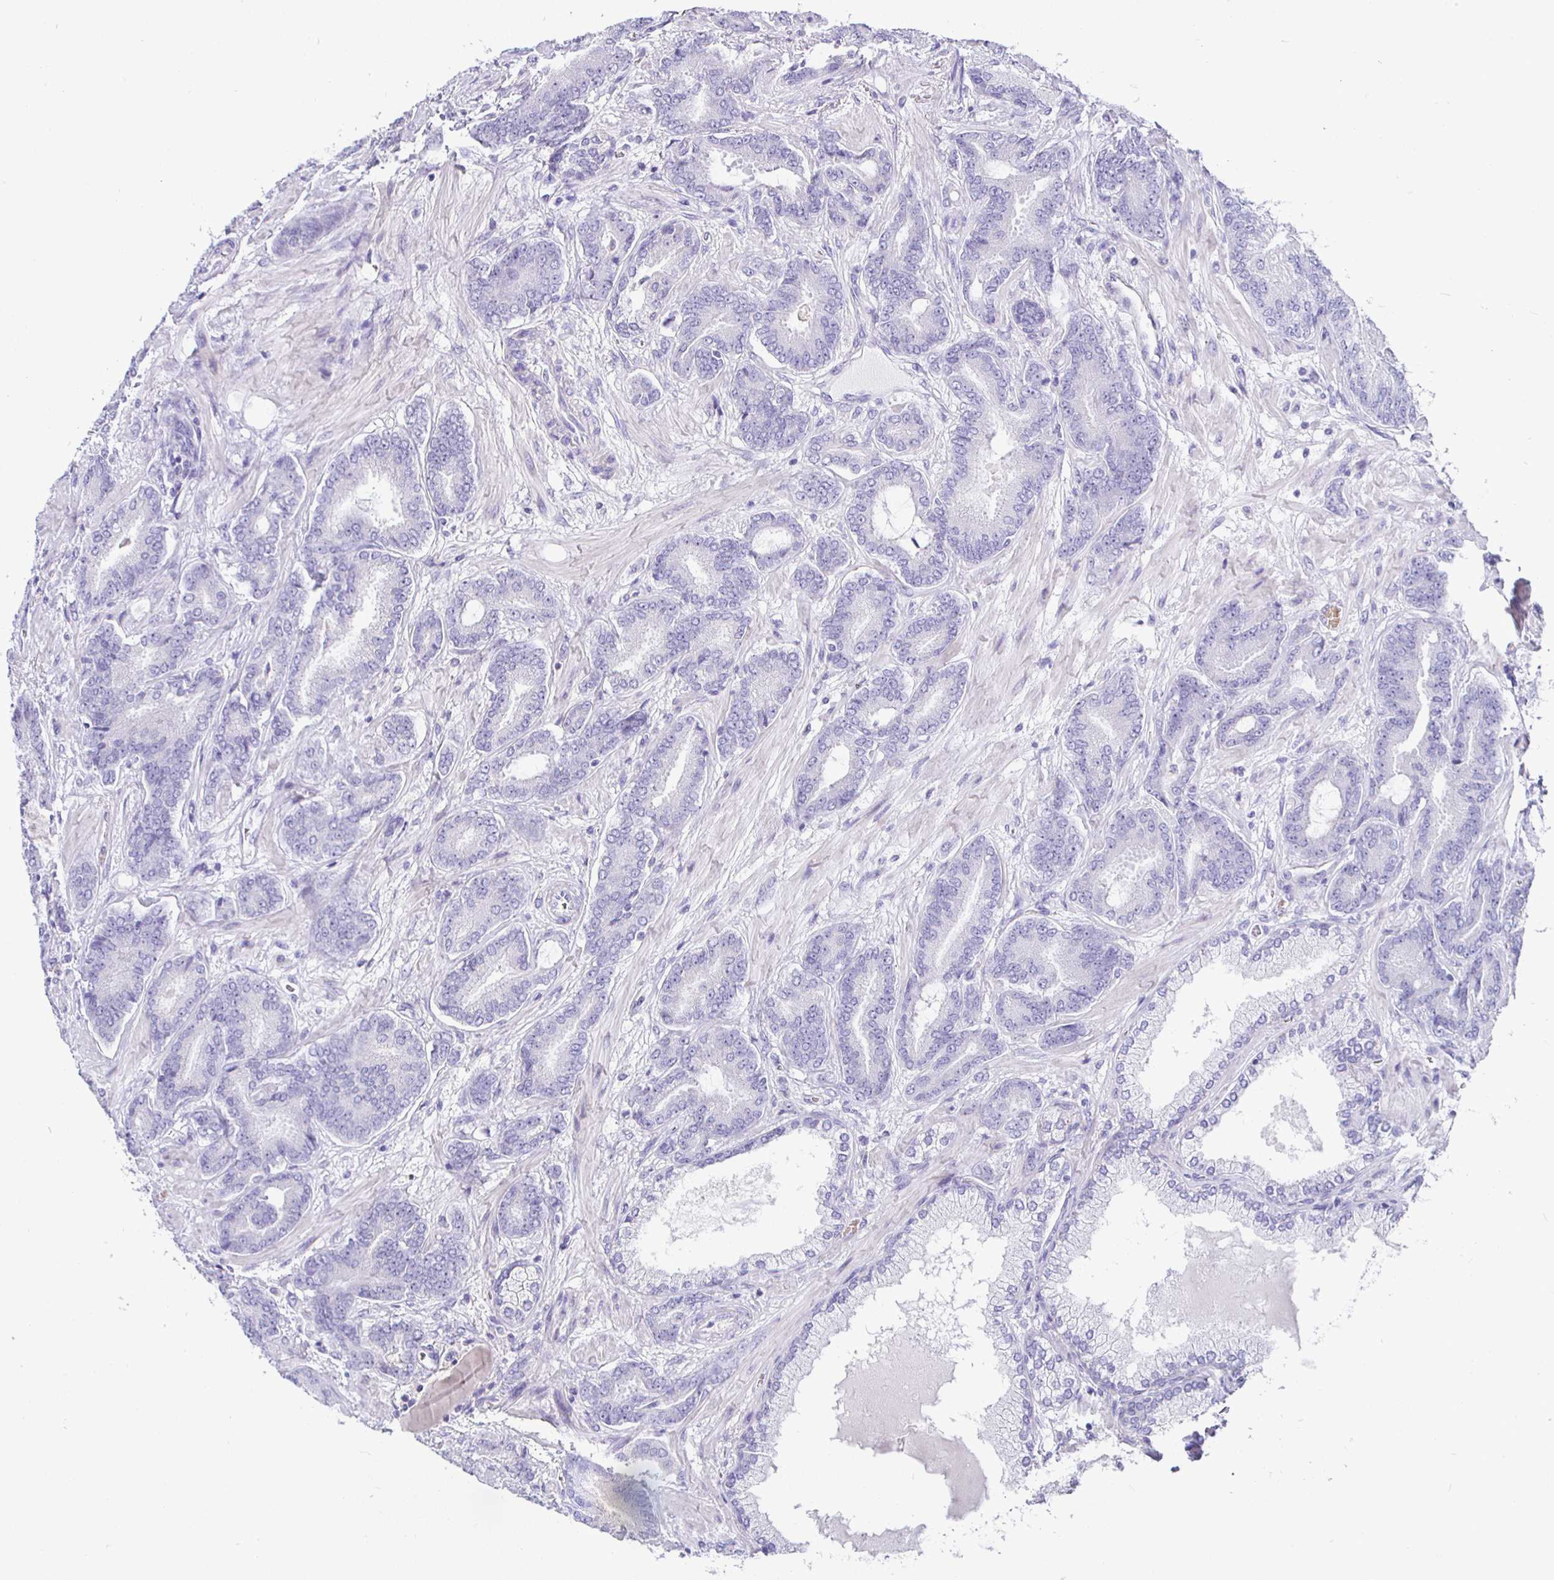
{"staining": {"intensity": "negative", "quantity": "none", "location": "none"}, "tissue": "prostate cancer", "cell_type": "Tumor cells", "image_type": "cancer", "snomed": [{"axis": "morphology", "description": "Adenocarcinoma, High grade"}, {"axis": "topography", "description": "Prostate"}], "caption": "The histopathology image demonstrates no staining of tumor cells in prostate cancer (adenocarcinoma (high-grade)).", "gene": "SIRPA", "patient": {"sex": "male", "age": 62}}